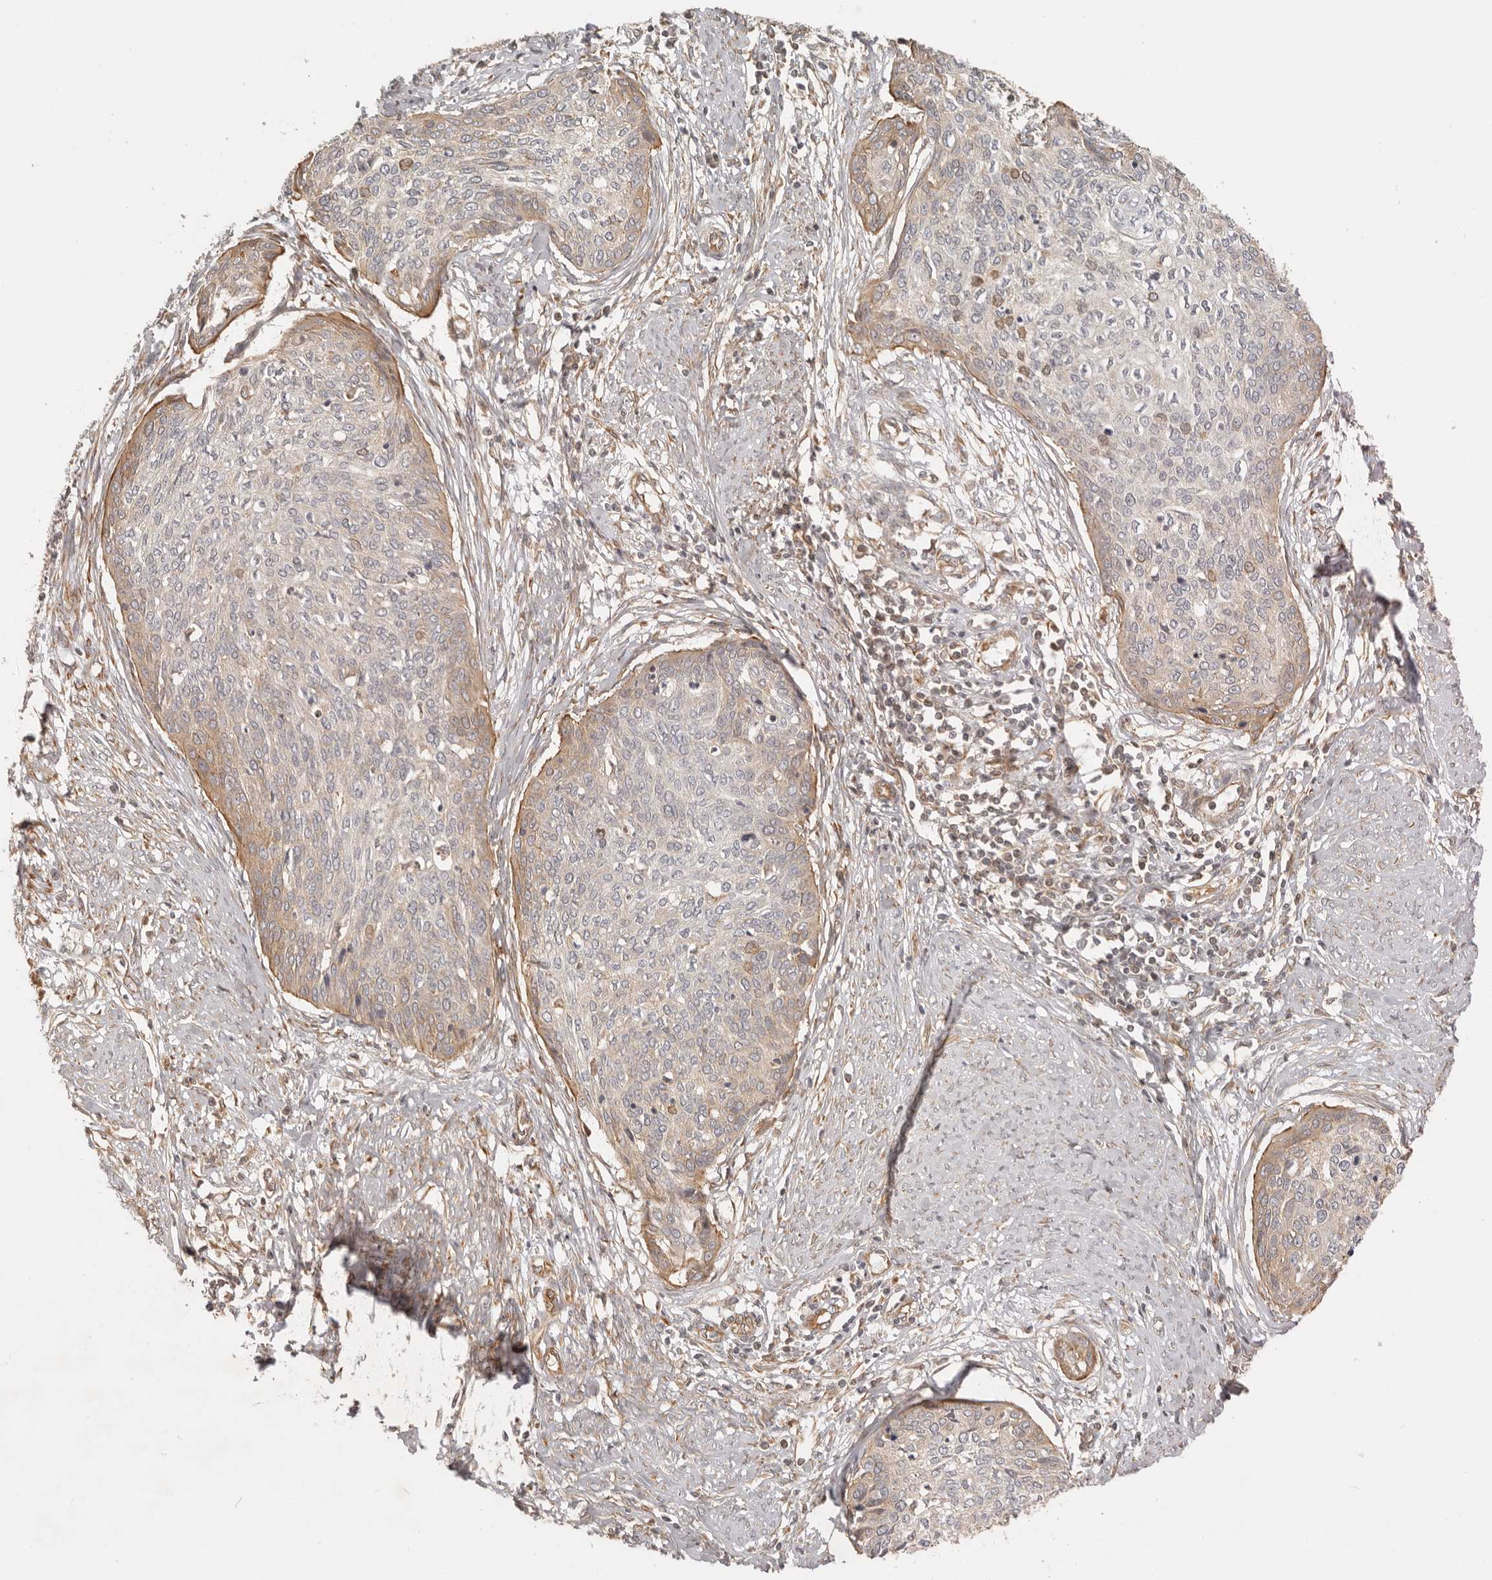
{"staining": {"intensity": "weak", "quantity": "<25%", "location": "cytoplasmic/membranous"}, "tissue": "cervical cancer", "cell_type": "Tumor cells", "image_type": "cancer", "snomed": [{"axis": "morphology", "description": "Squamous cell carcinoma, NOS"}, {"axis": "topography", "description": "Cervix"}], "caption": "Human cervical cancer stained for a protein using immunohistochemistry (IHC) reveals no positivity in tumor cells.", "gene": "UFSP1", "patient": {"sex": "female", "age": 37}}